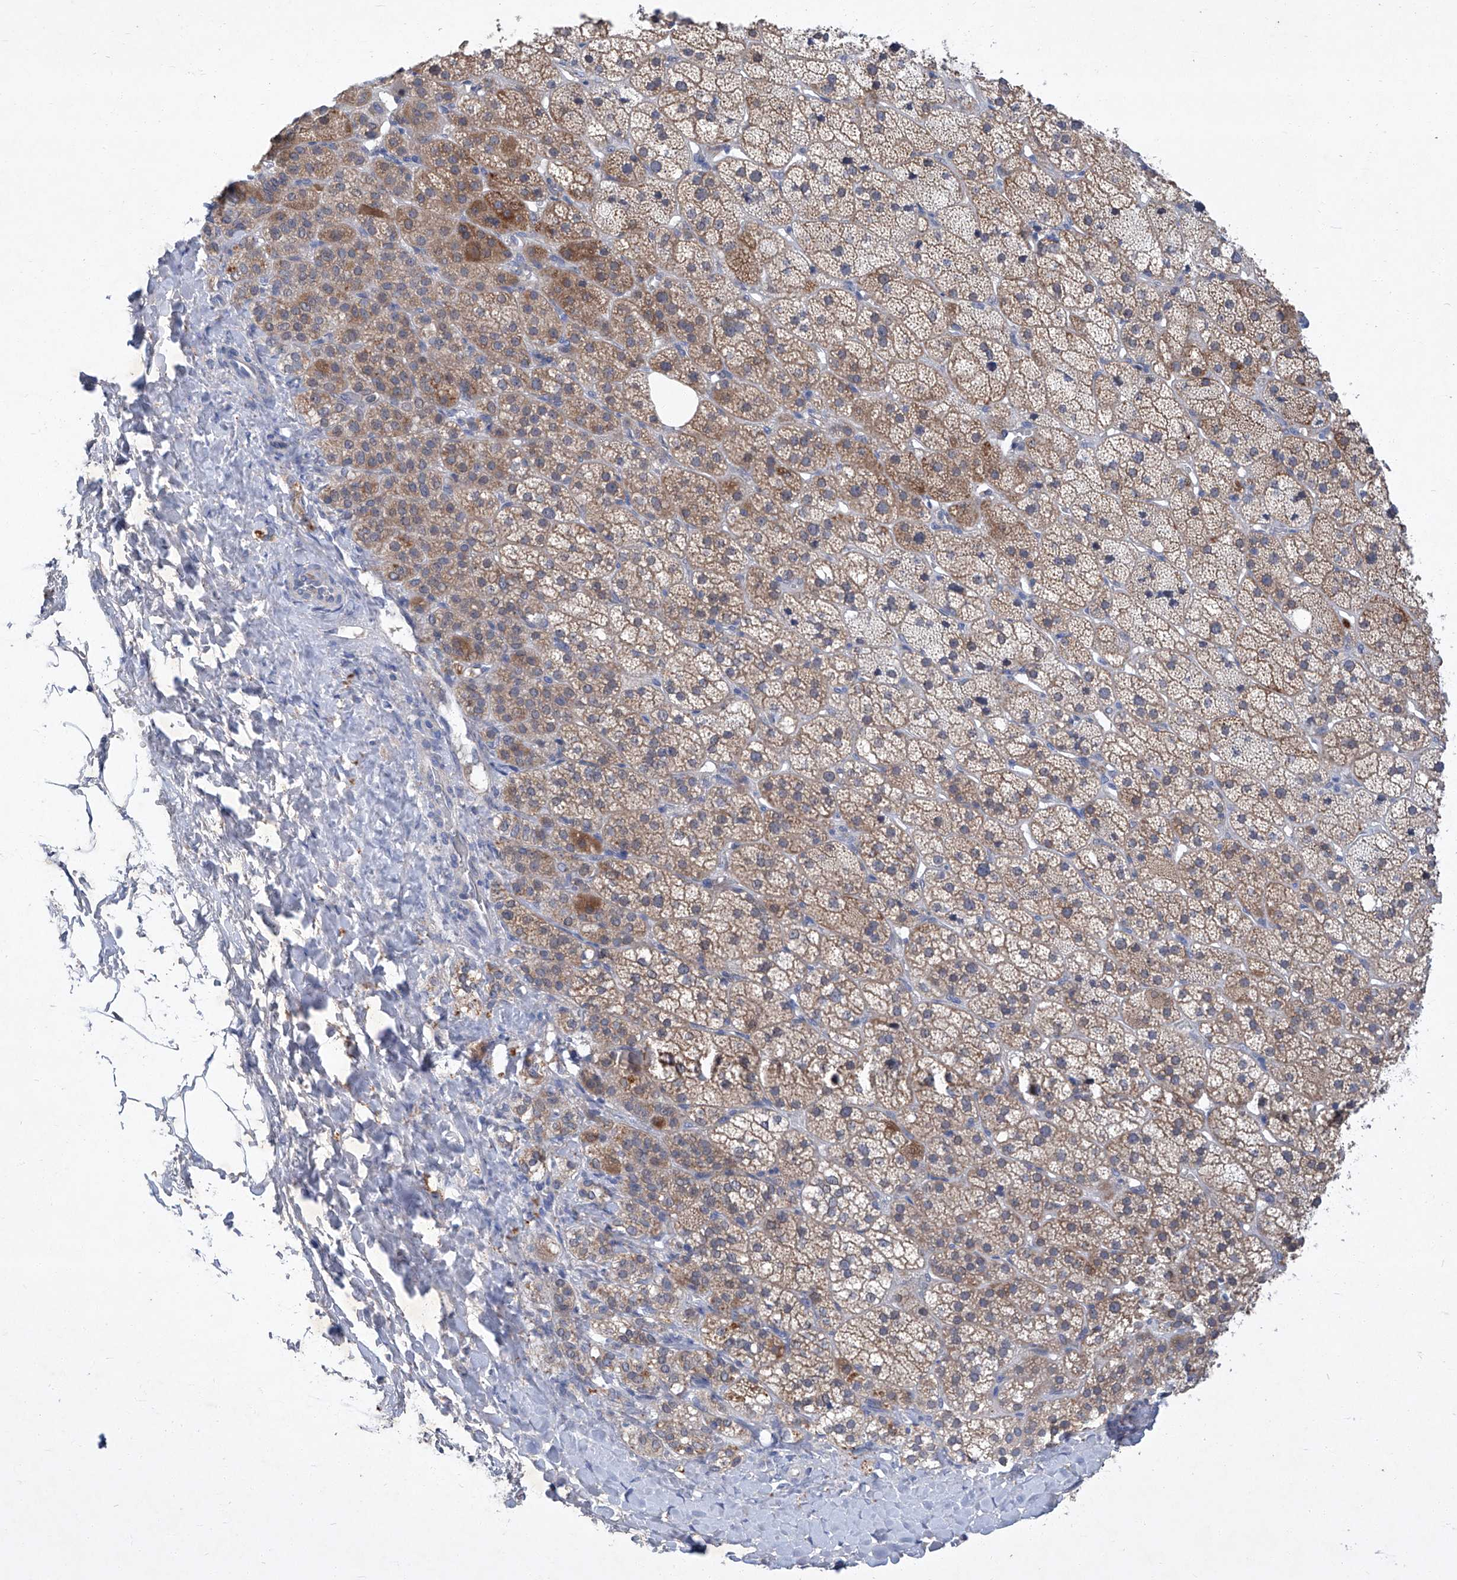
{"staining": {"intensity": "moderate", "quantity": "<25%", "location": "cytoplasmic/membranous"}, "tissue": "adrenal gland", "cell_type": "Glandular cells", "image_type": "normal", "snomed": [{"axis": "morphology", "description": "Normal tissue, NOS"}, {"axis": "topography", "description": "Adrenal gland"}], "caption": "A high-resolution image shows immunohistochemistry staining of benign adrenal gland, which reveals moderate cytoplasmic/membranous positivity in approximately <25% of glandular cells.", "gene": "SBK2", "patient": {"sex": "female", "age": 57}}